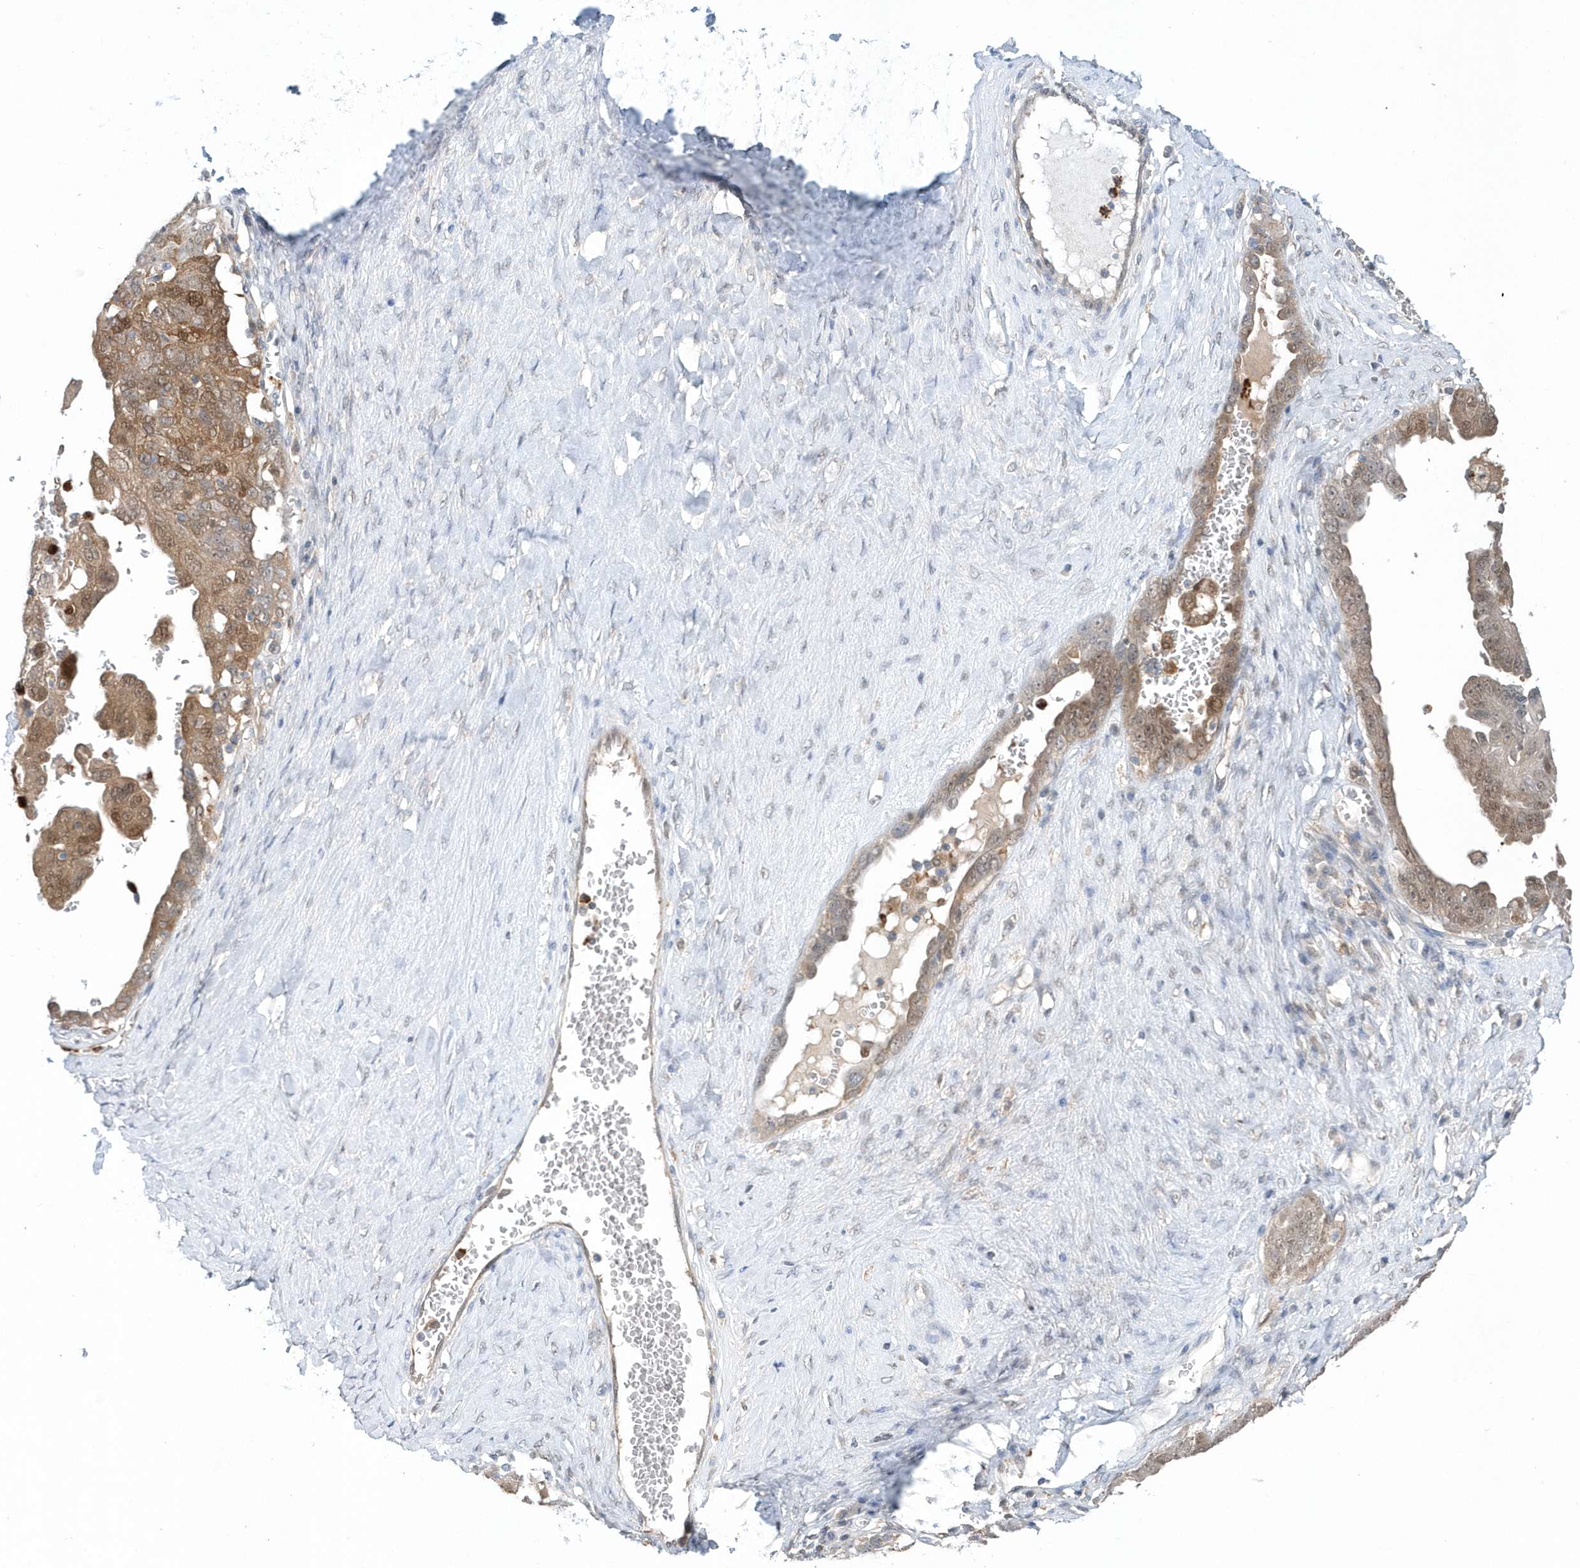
{"staining": {"intensity": "moderate", "quantity": "25%-75%", "location": "cytoplasmic/membranous,nuclear"}, "tissue": "ovarian cancer", "cell_type": "Tumor cells", "image_type": "cancer", "snomed": [{"axis": "morphology", "description": "Carcinoma, endometroid"}, {"axis": "topography", "description": "Ovary"}], "caption": "This is an image of IHC staining of endometroid carcinoma (ovarian), which shows moderate expression in the cytoplasmic/membranous and nuclear of tumor cells.", "gene": "RNF7", "patient": {"sex": "female", "age": 62}}